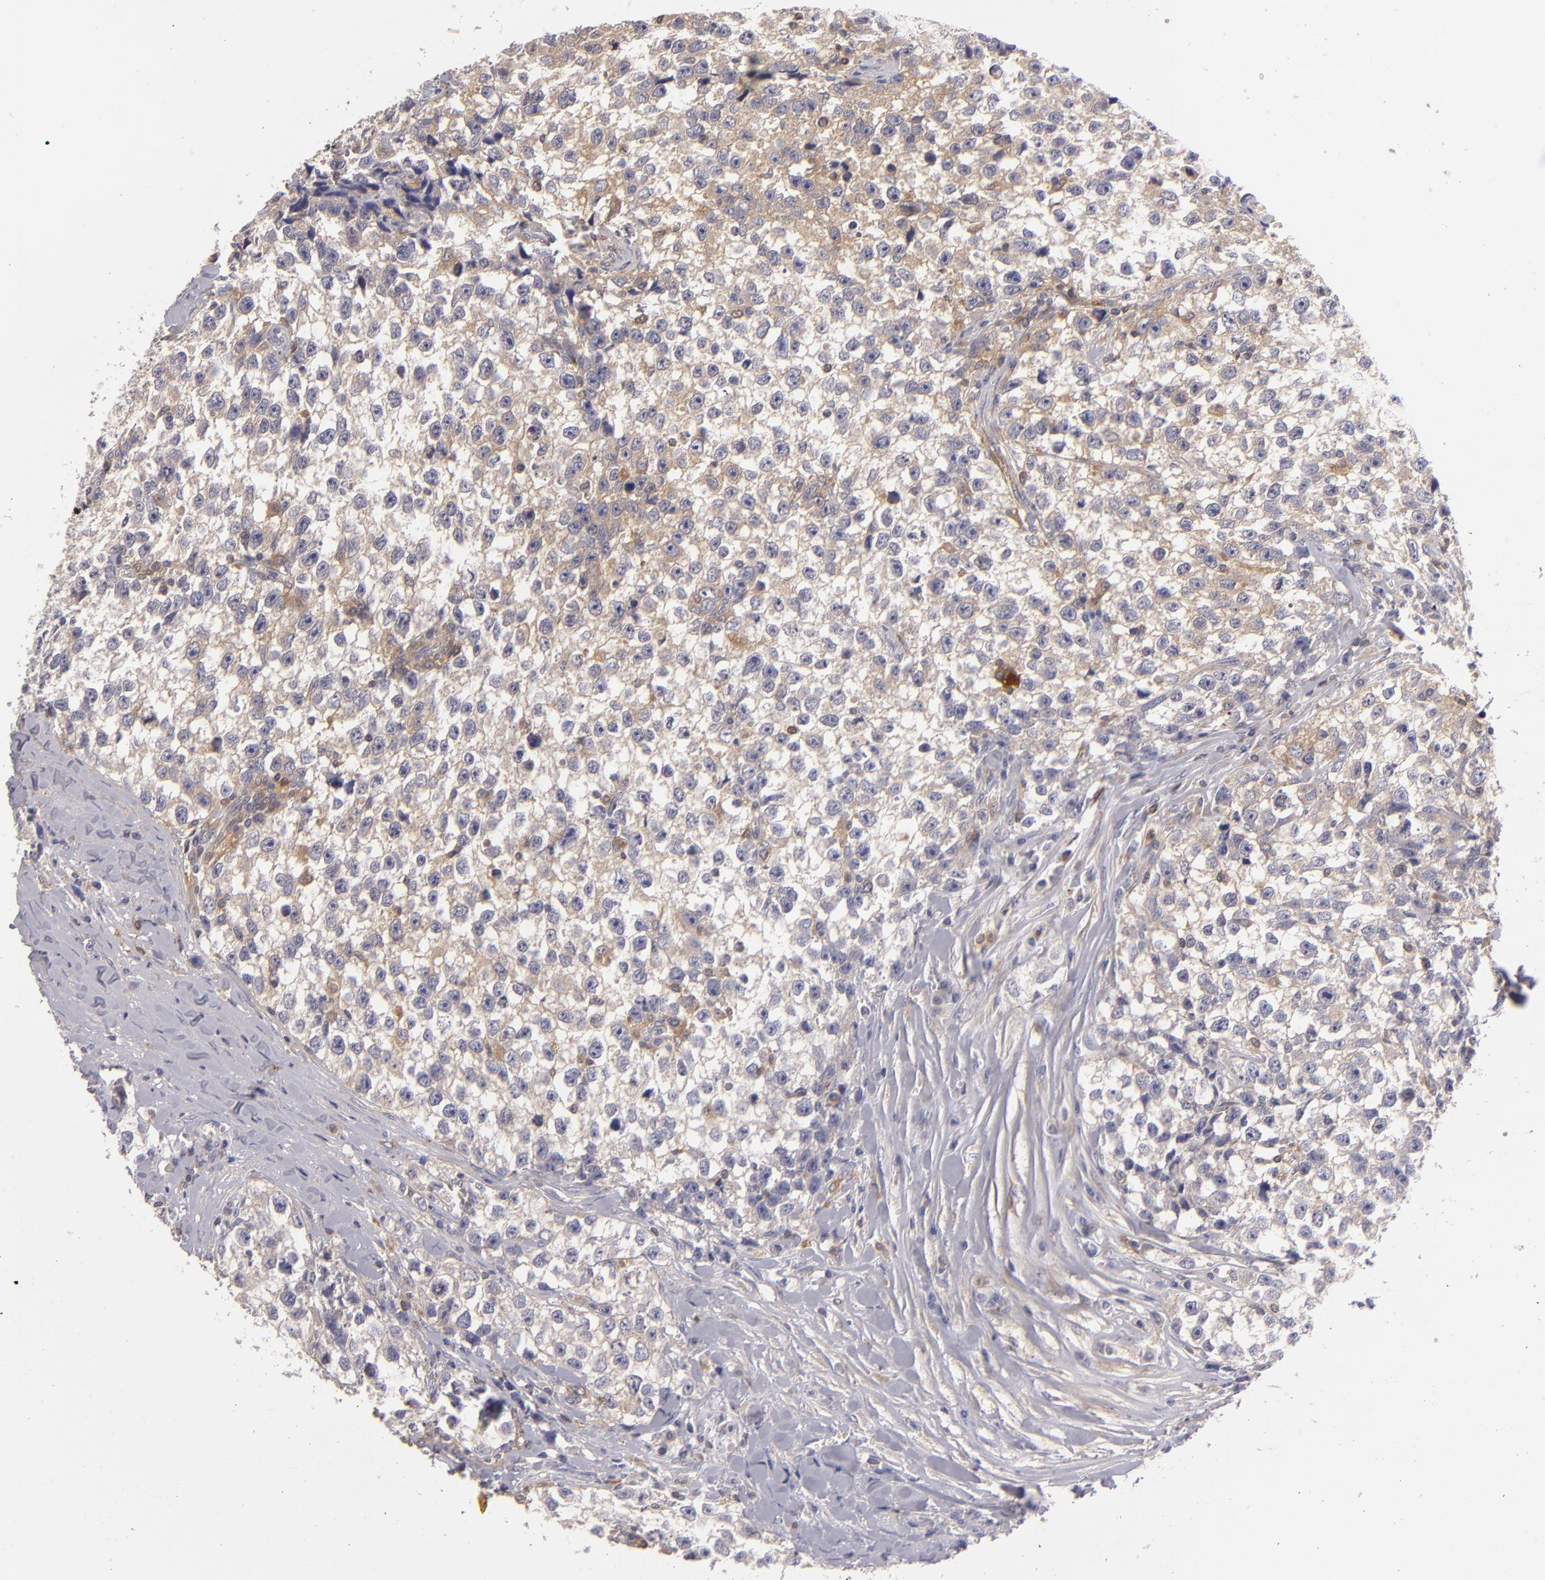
{"staining": {"intensity": "weak", "quantity": ">75%", "location": "cytoplasmic/membranous"}, "tissue": "testis cancer", "cell_type": "Tumor cells", "image_type": "cancer", "snomed": [{"axis": "morphology", "description": "Seminoma, NOS"}, {"axis": "morphology", "description": "Carcinoma, Embryonal, NOS"}, {"axis": "topography", "description": "Testis"}], "caption": "The image demonstrates staining of seminoma (testis), revealing weak cytoplasmic/membranous protein positivity (brown color) within tumor cells. (IHC, brightfield microscopy, high magnification).", "gene": "MMP10", "patient": {"sex": "male", "age": 30}}